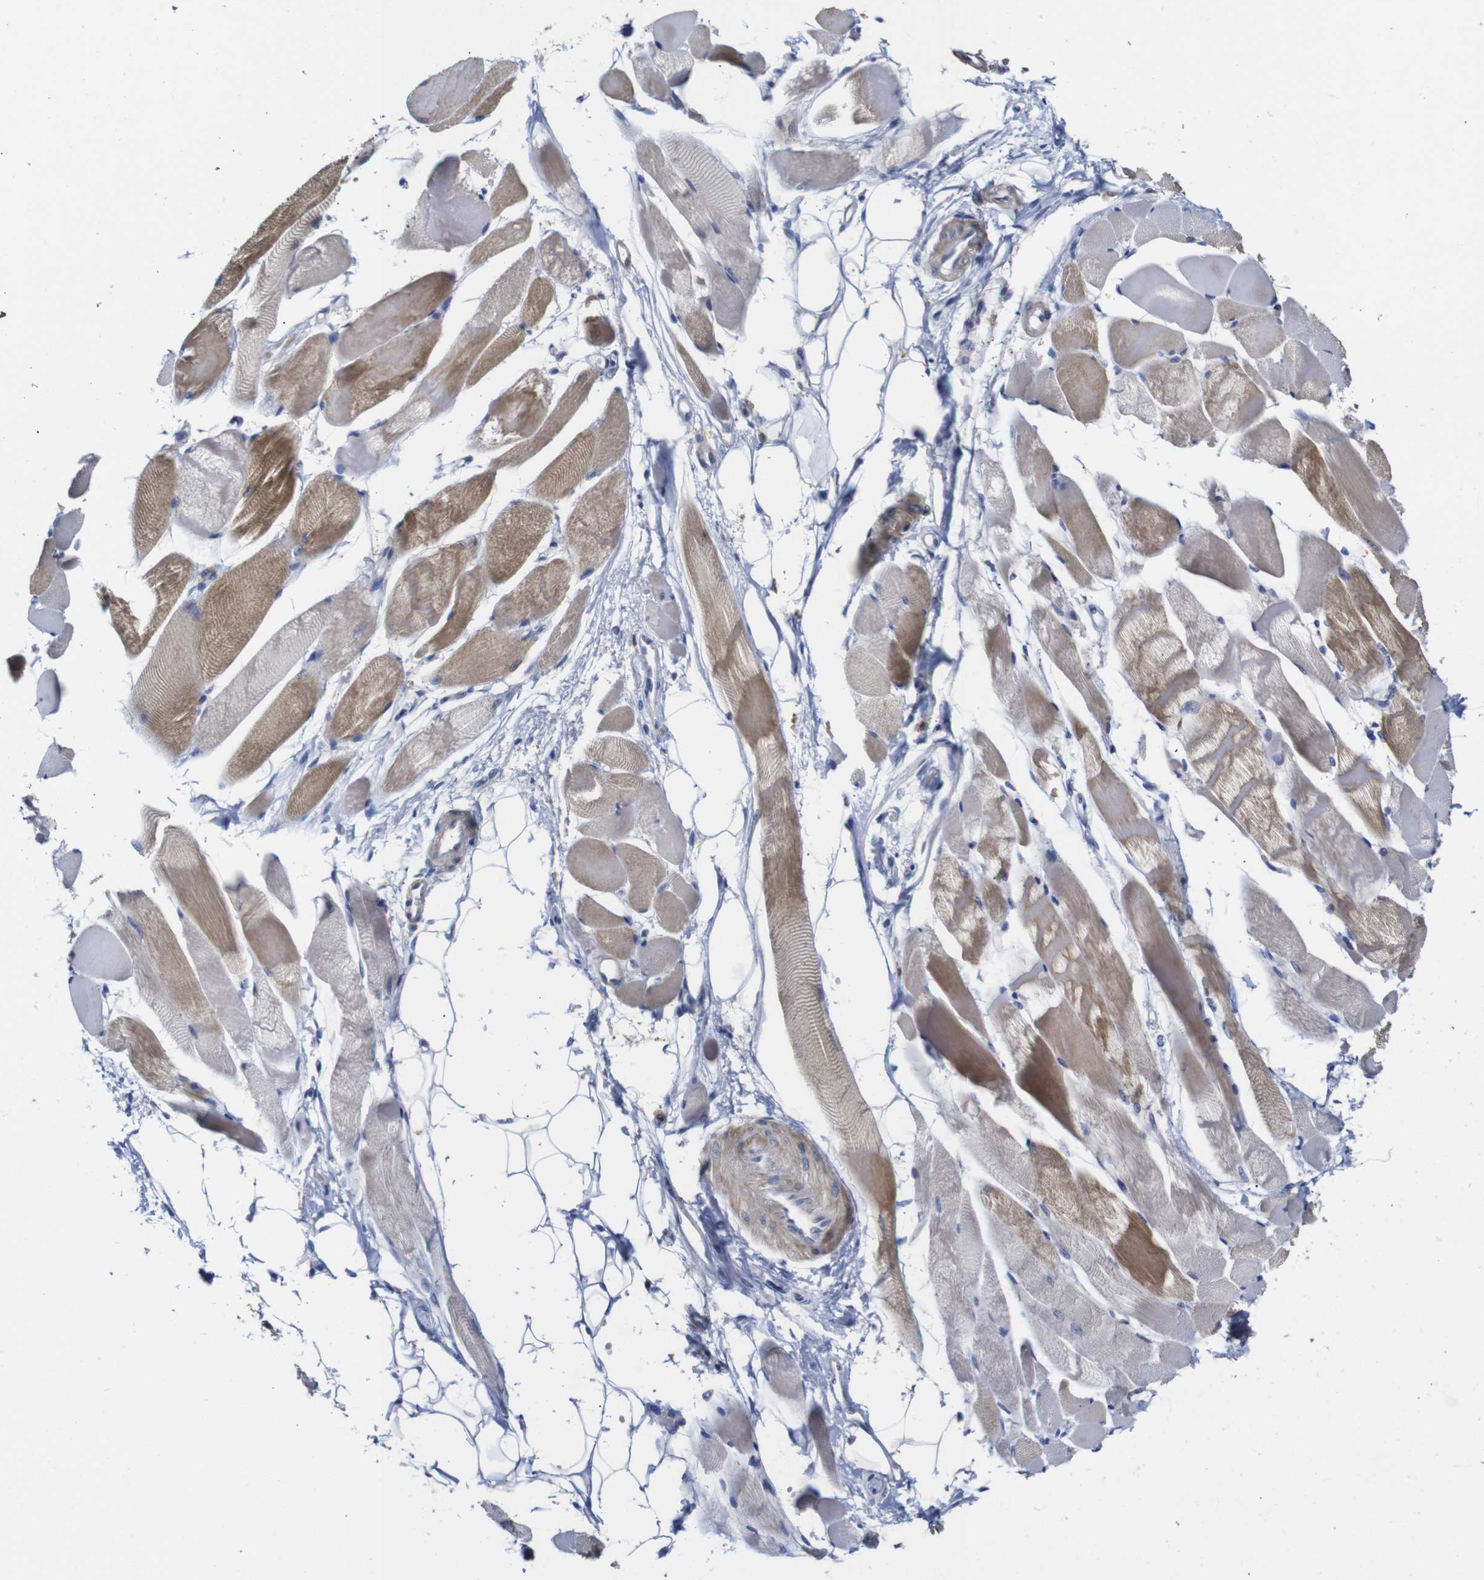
{"staining": {"intensity": "moderate", "quantity": ">75%", "location": "cytoplasmic/membranous"}, "tissue": "skeletal muscle", "cell_type": "Myocytes", "image_type": "normal", "snomed": [{"axis": "morphology", "description": "Normal tissue, NOS"}, {"axis": "topography", "description": "Skeletal muscle"}, {"axis": "topography", "description": "Peripheral nerve tissue"}], "caption": "Myocytes exhibit medium levels of moderate cytoplasmic/membranous expression in approximately >75% of cells in unremarkable human skeletal muscle.", "gene": "TCEAL9", "patient": {"sex": "female", "age": 84}}